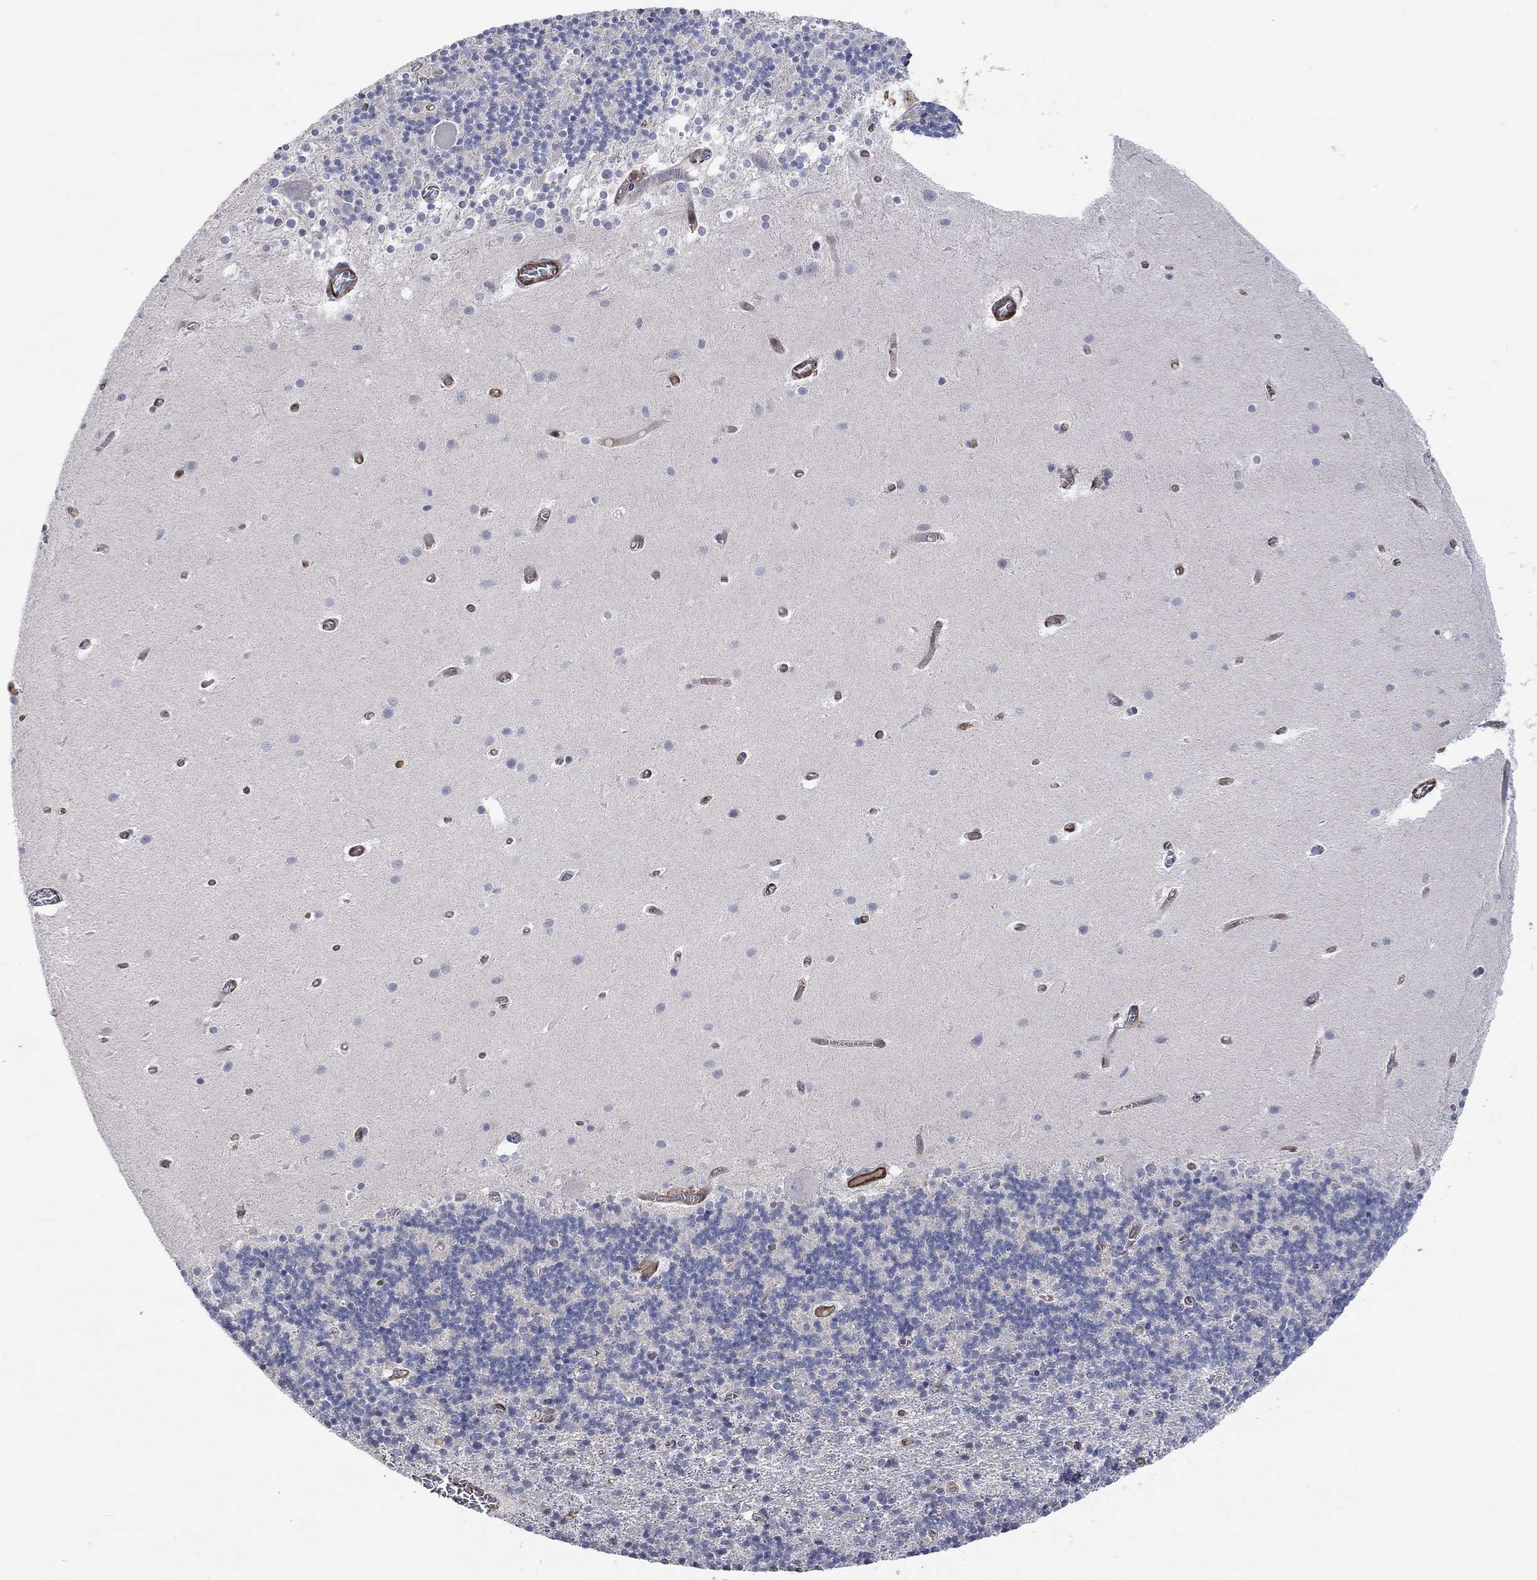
{"staining": {"intensity": "negative", "quantity": "none", "location": "none"}, "tissue": "cerebellum", "cell_type": "Cells in granular layer", "image_type": "normal", "snomed": [{"axis": "morphology", "description": "Normal tissue, NOS"}, {"axis": "topography", "description": "Cerebellum"}], "caption": "High power microscopy micrograph of an immunohistochemistry (IHC) photomicrograph of benign cerebellum, revealing no significant positivity in cells in granular layer. (Stains: DAB (3,3'-diaminobenzidine) immunohistochemistry with hematoxylin counter stain, Microscopy: brightfield microscopy at high magnification).", "gene": "TGM2", "patient": {"sex": "male", "age": 70}}